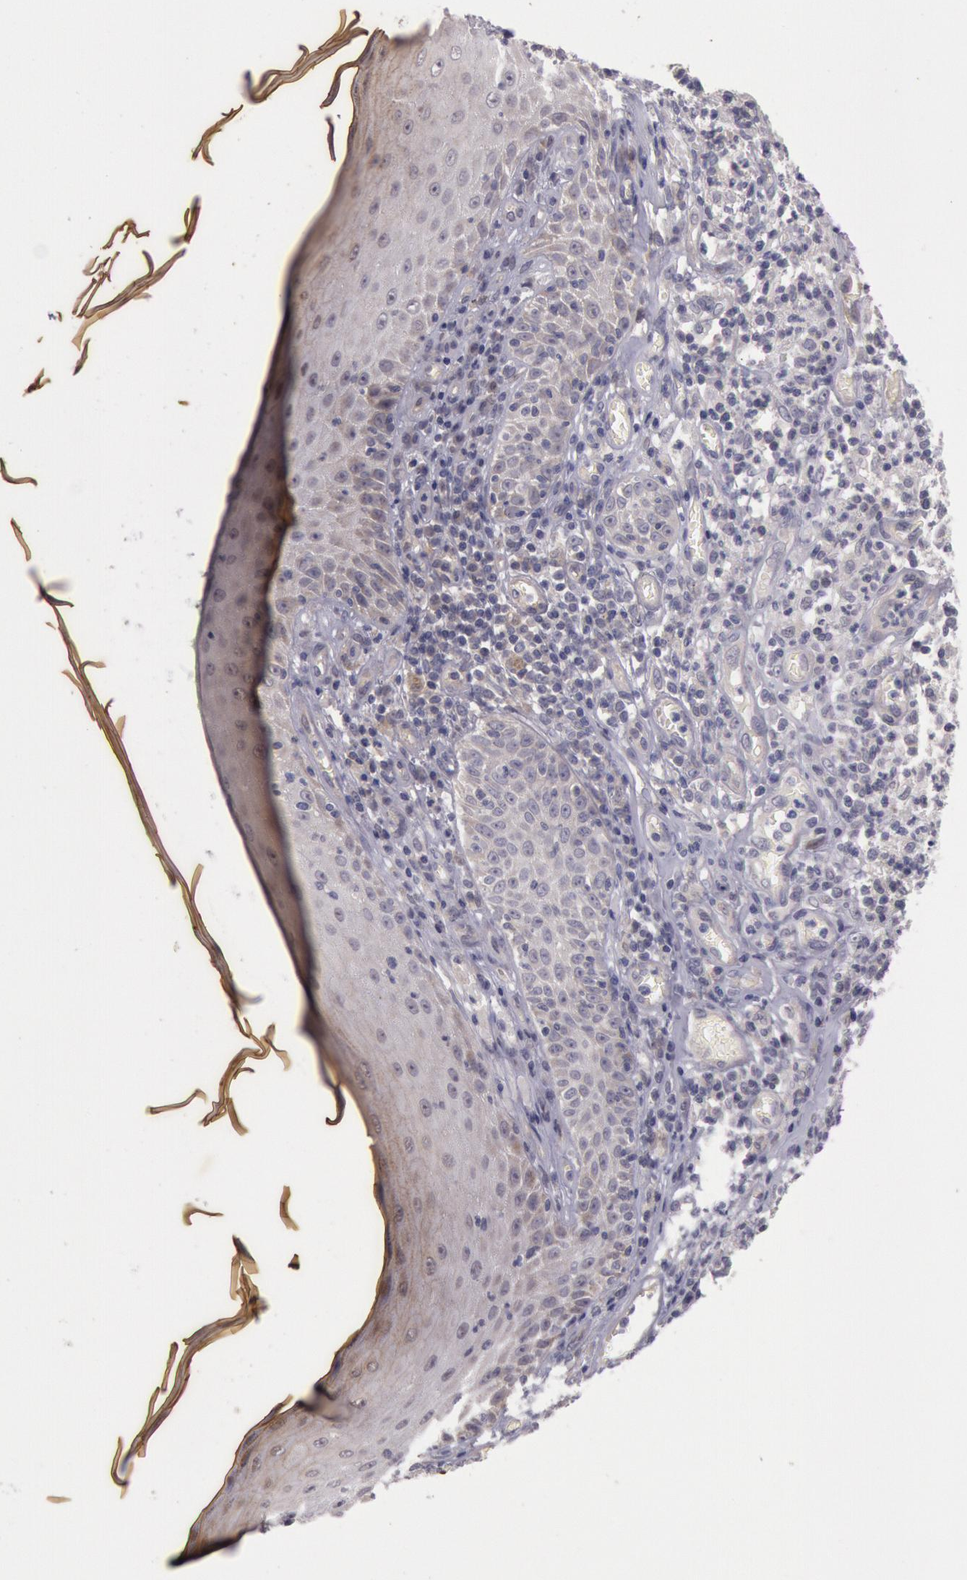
{"staining": {"intensity": "weak", "quantity": ">75%", "location": "cytoplasmic/membranous"}, "tissue": "melanoma", "cell_type": "Tumor cells", "image_type": "cancer", "snomed": [{"axis": "morphology", "description": "Malignant melanoma, NOS"}, {"axis": "topography", "description": "Skin"}], "caption": "Protein staining of melanoma tissue reveals weak cytoplasmic/membranous positivity in about >75% of tumor cells.", "gene": "TRIB2", "patient": {"sex": "female", "age": 49}}